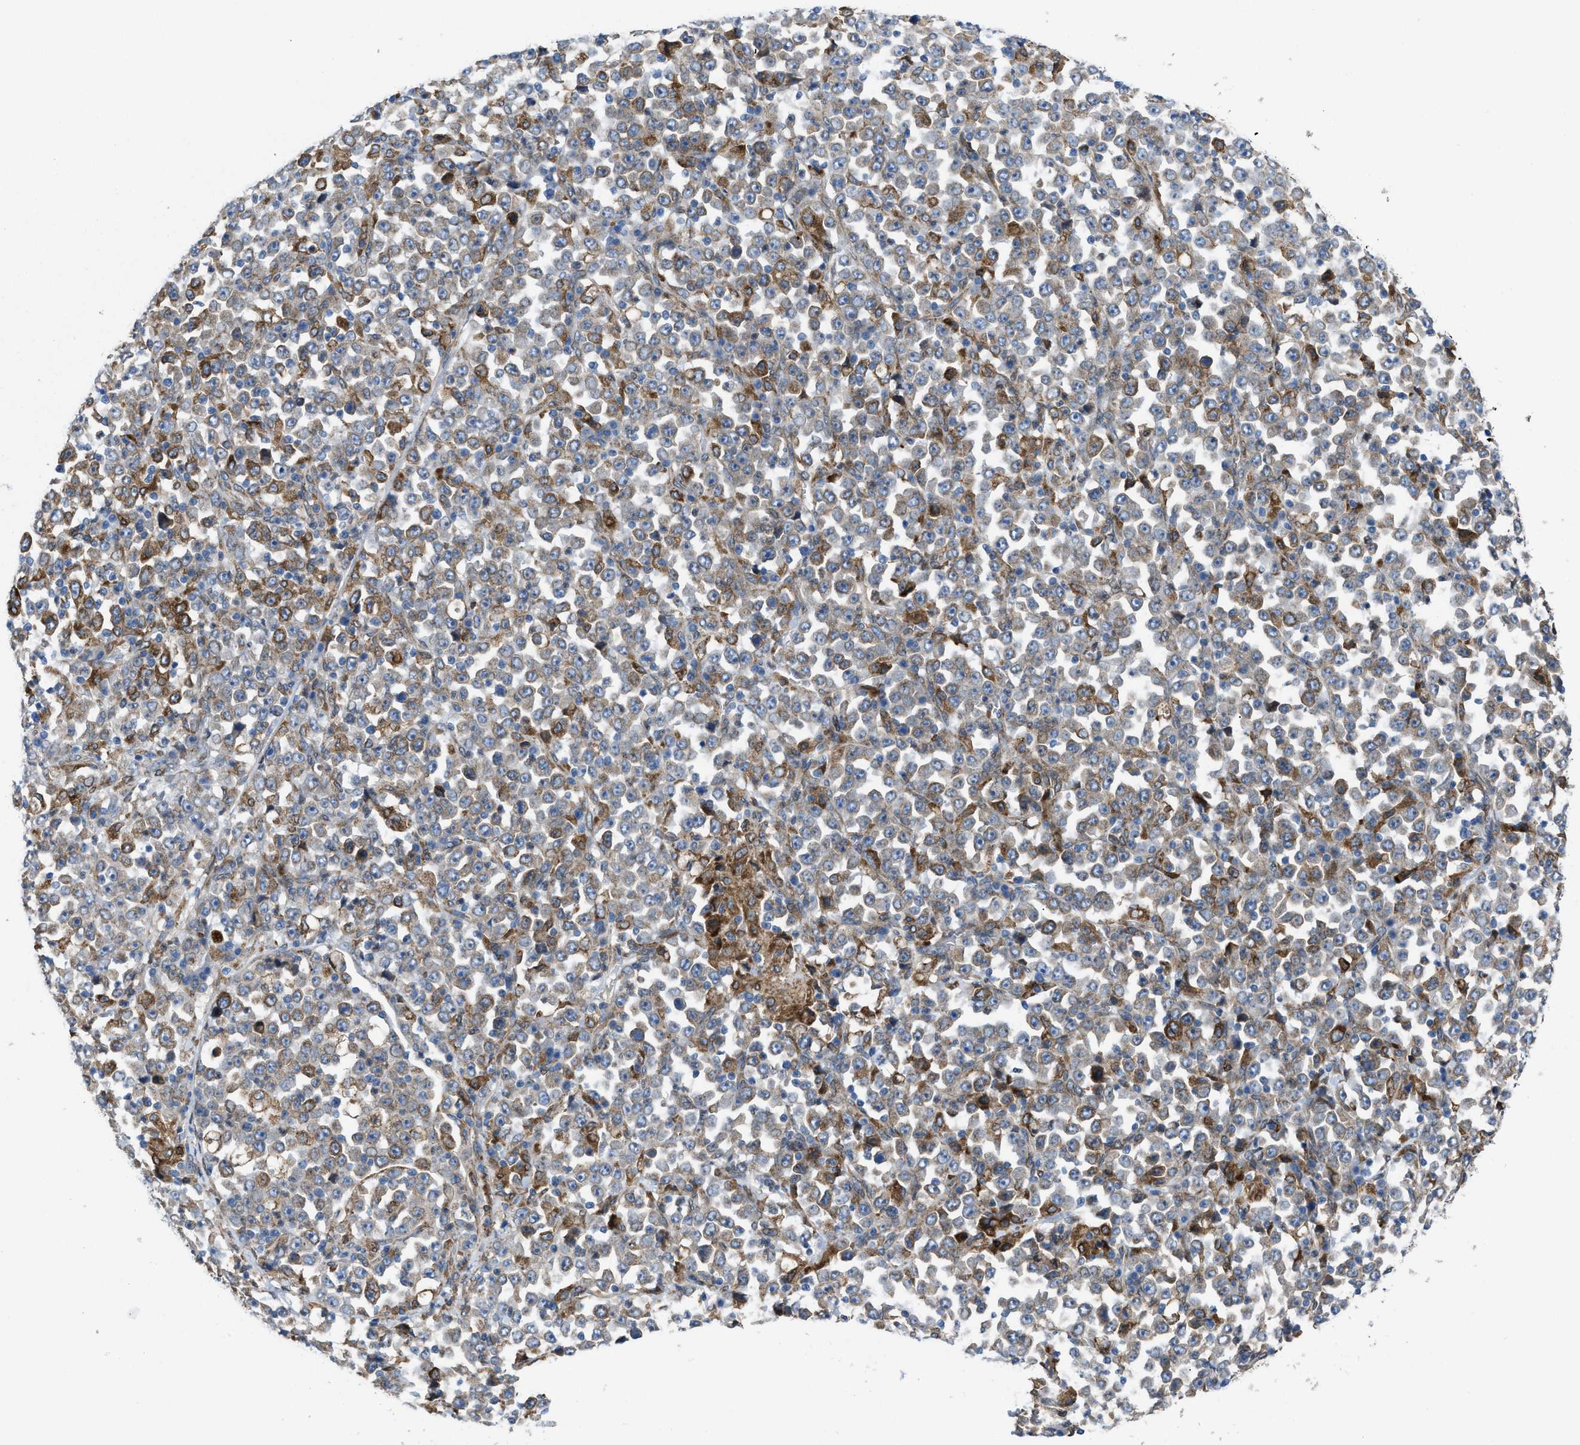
{"staining": {"intensity": "moderate", "quantity": ">75%", "location": "cytoplasmic/membranous"}, "tissue": "stomach cancer", "cell_type": "Tumor cells", "image_type": "cancer", "snomed": [{"axis": "morphology", "description": "Normal tissue, NOS"}, {"axis": "morphology", "description": "Adenocarcinoma, NOS"}, {"axis": "topography", "description": "Stomach, upper"}, {"axis": "topography", "description": "Stomach"}], "caption": "Moderate cytoplasmic/membranous protein expression is present in about >75% of tumor cells in adenocarcinoma (stomach).", "gene": "ERLIN2", "patient": {"sex": "male", "age": 59}}